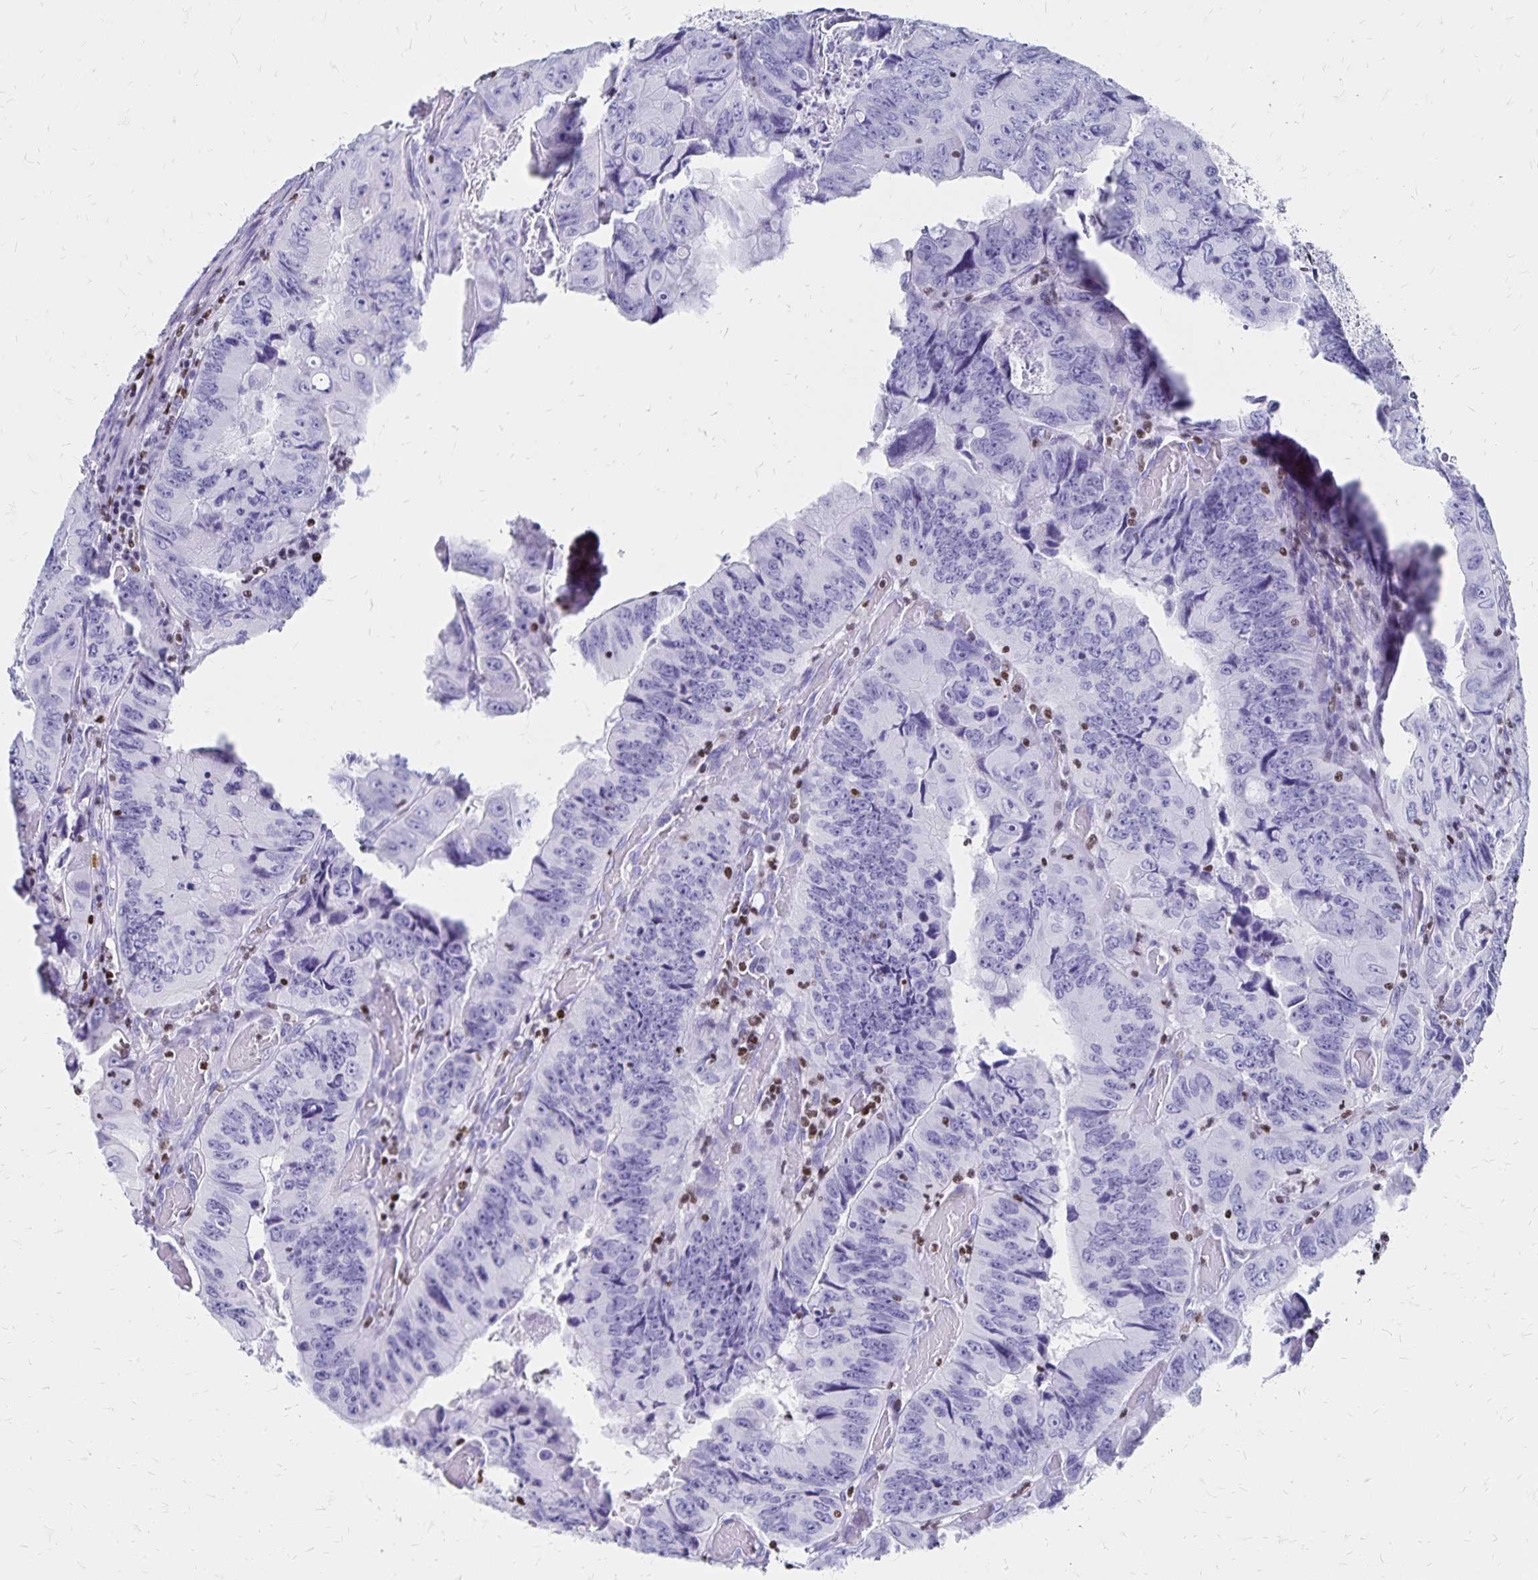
{"staining": {"intensity": "negative", "quantity": "none", "location": "none"}, "tissue": "colorectal cancer", "cell_type": "Tumor cells", "image_type": "cancer", "snomed": [{"axis": "morphology", "description": "Adenocarcinoma, NOS"}, {"axis": "topography", "description": "Colon"}], "caption": "Protein analysis of adenocarcinoma (colorectal) demonstrates no significant expression in tumor cells.", "gene": "IKZF1", "patient": {"sex": "female", "age": 84}}